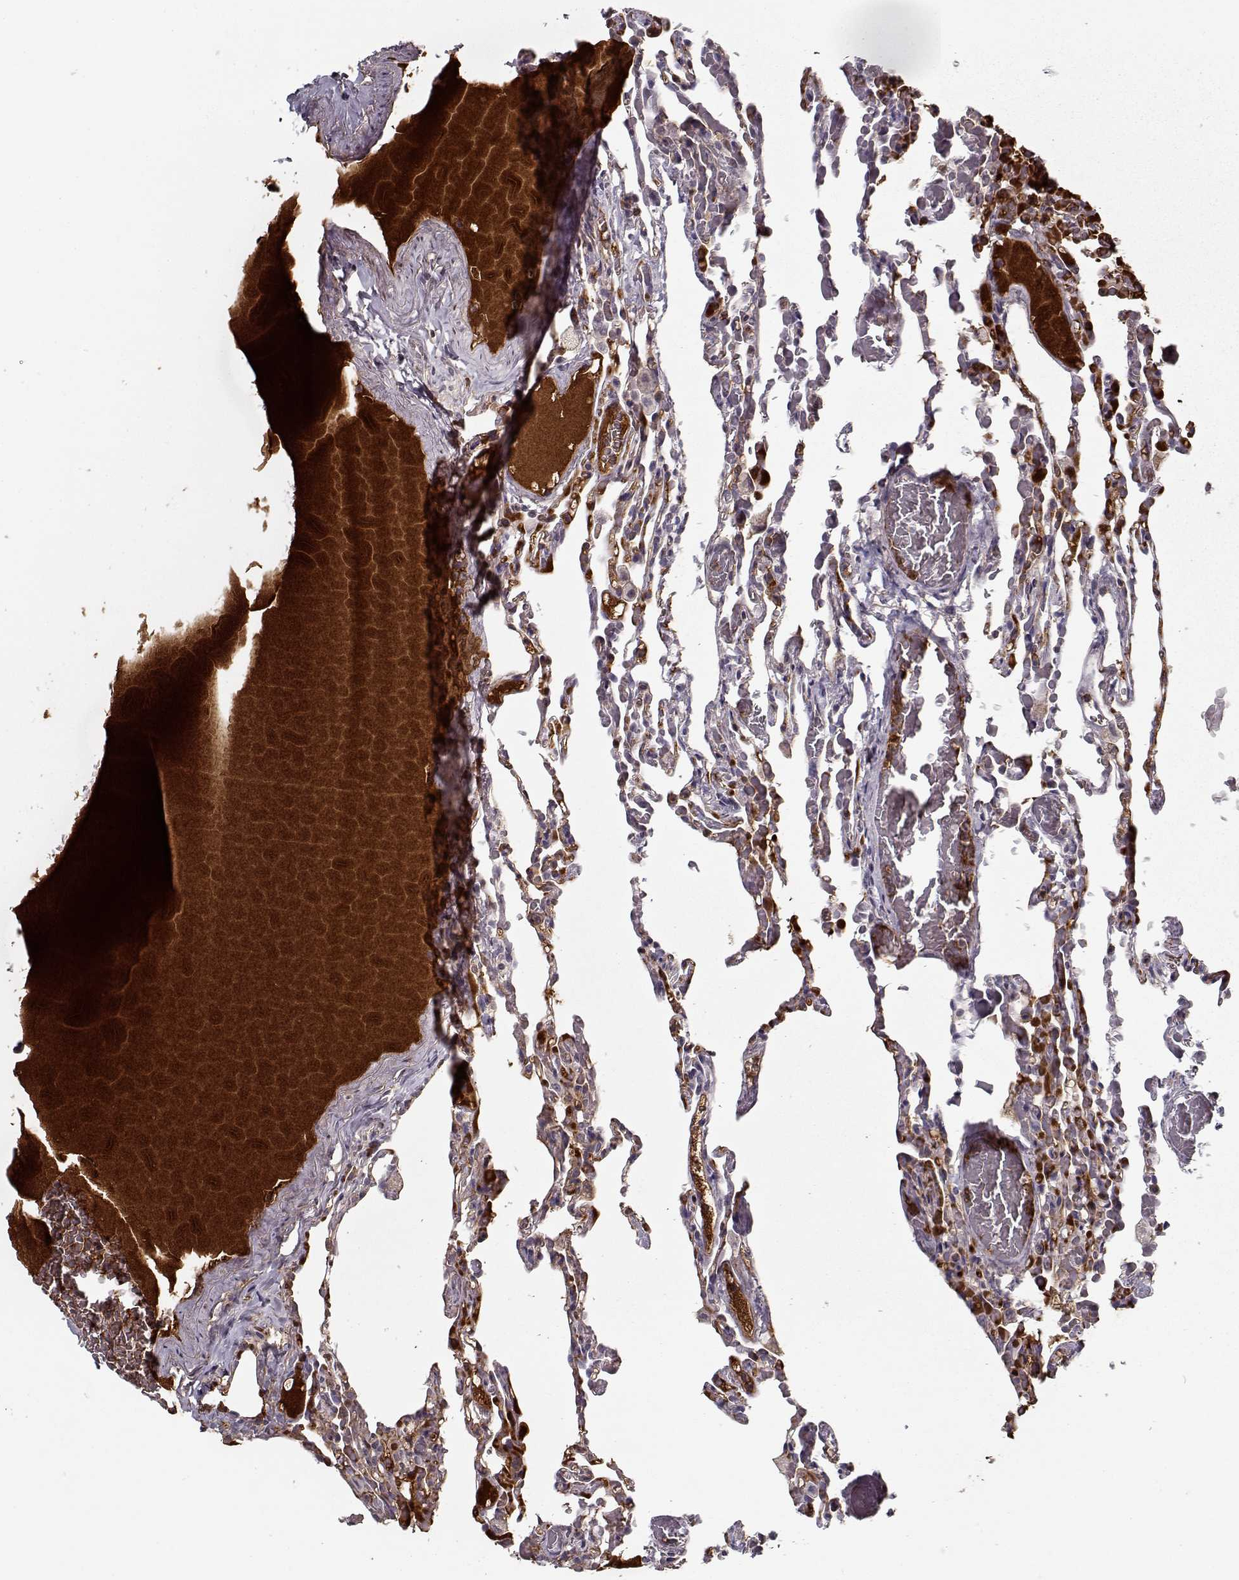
{"staining": {"intensity": "negative", "quantity": "none", "location": "none"}, "tissue": "lung", "cell_type": "Alveolar cells", "image_type": "normal", "snomed": [{"axis": "morphology", "description": "Normal tissue, NOS"}, {"axis": "topography", "description": "Lung"}], "caption": "DAB (3,3'-diaminobenzidine) immunohistochemical staining of unremarkable lung shows no significant expression in alveolar cells.", "gene": "AFM", "patient": {"sex": "female", "age": 43}}